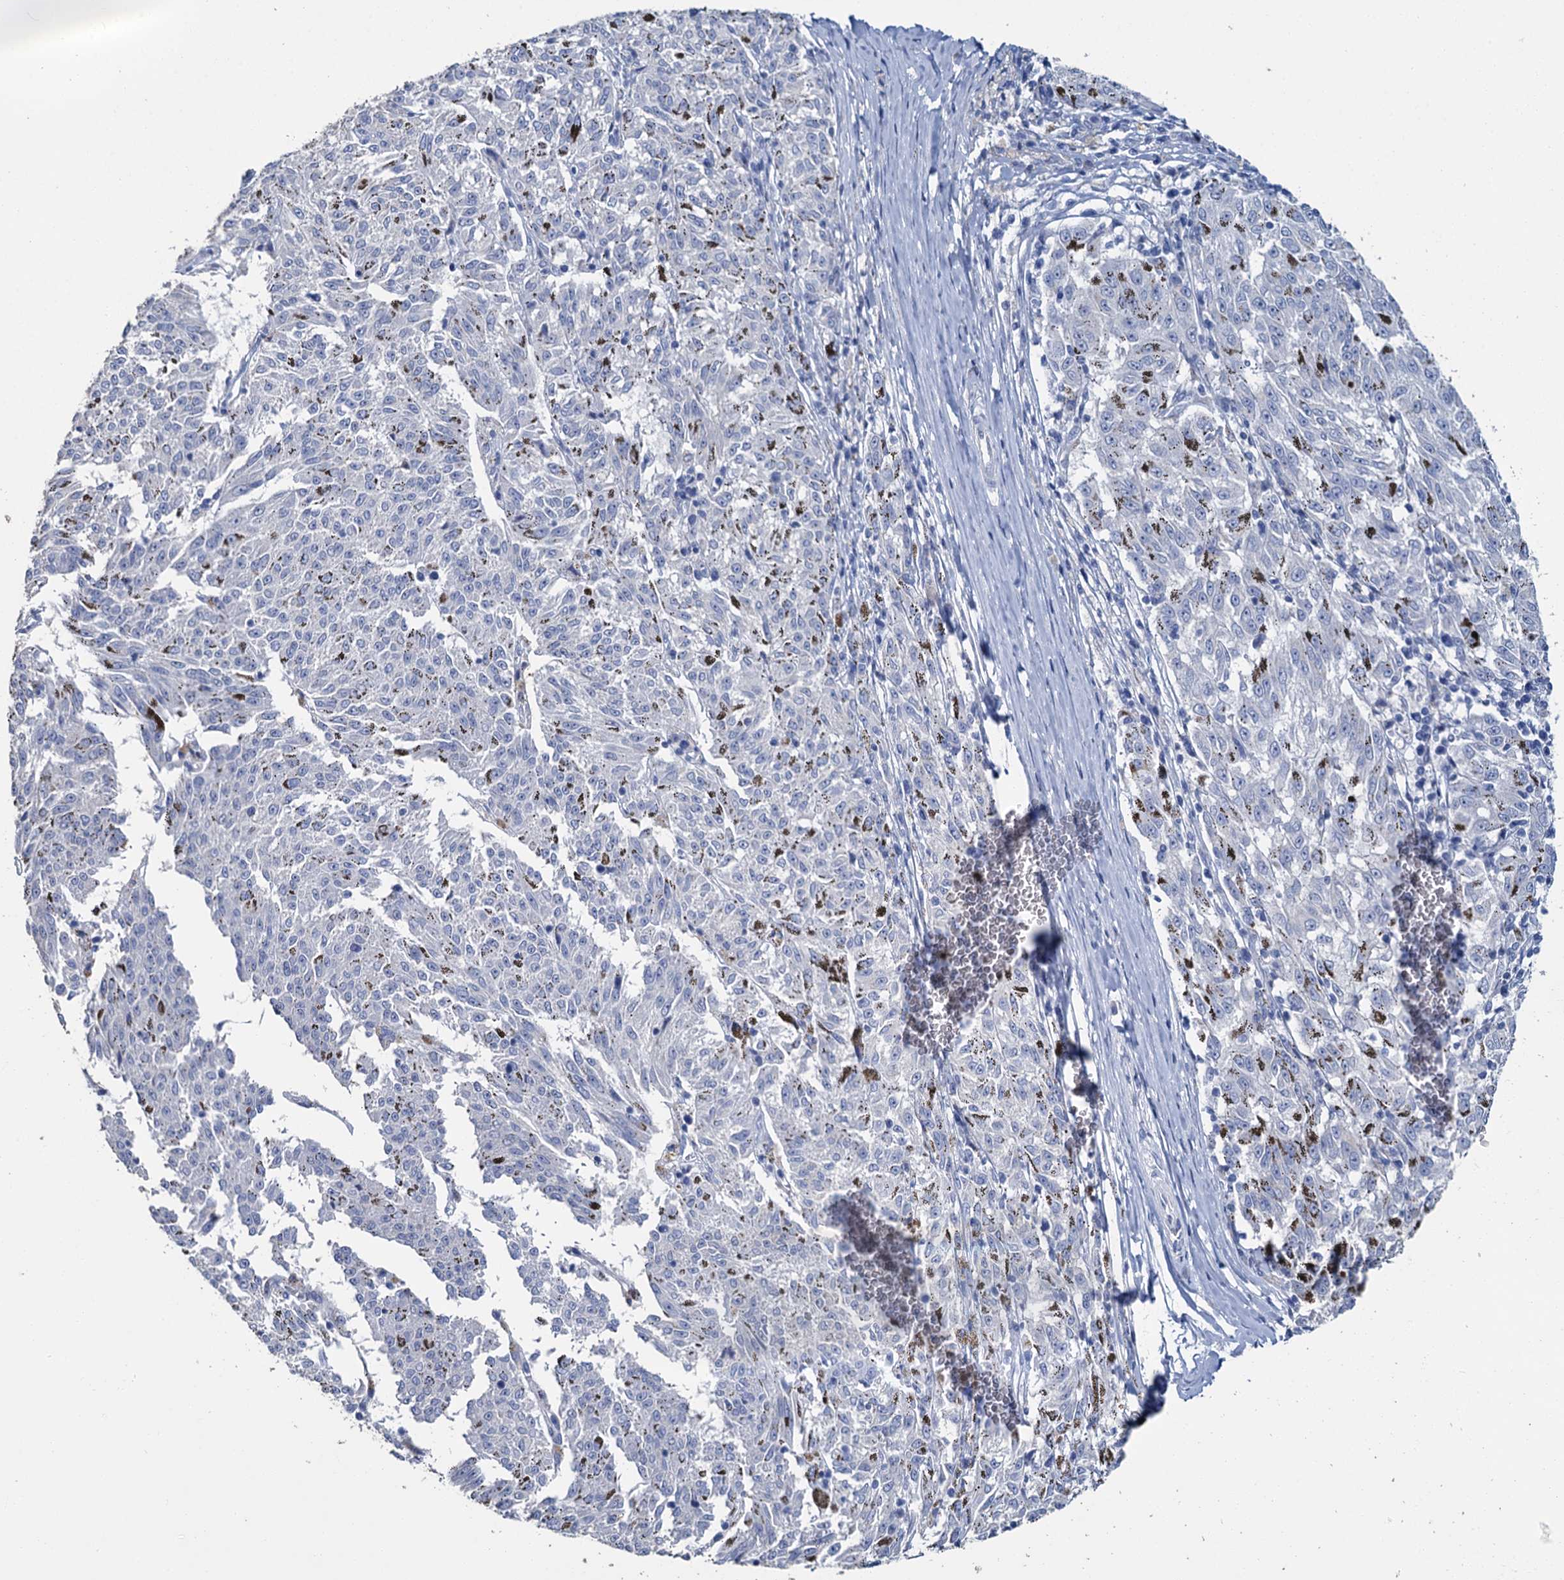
{"staining": {"intensity": "negative", "quantity": "none", "location": "none"}, "tissue": "melanoma", "cell_type": "Tumor cells", "image_type": "cancer", "snomed": [{"axis": "morphology", "description": "Malignant melanoma, NOS"}, {"axis": "topography", "description": "Skin"}], "caption": "Protein analysis of malignant melanoma demonstrates no significant staining in tumor cells.", "gene": "SNCB", "patient": {"sex": "female", "age": 72}}